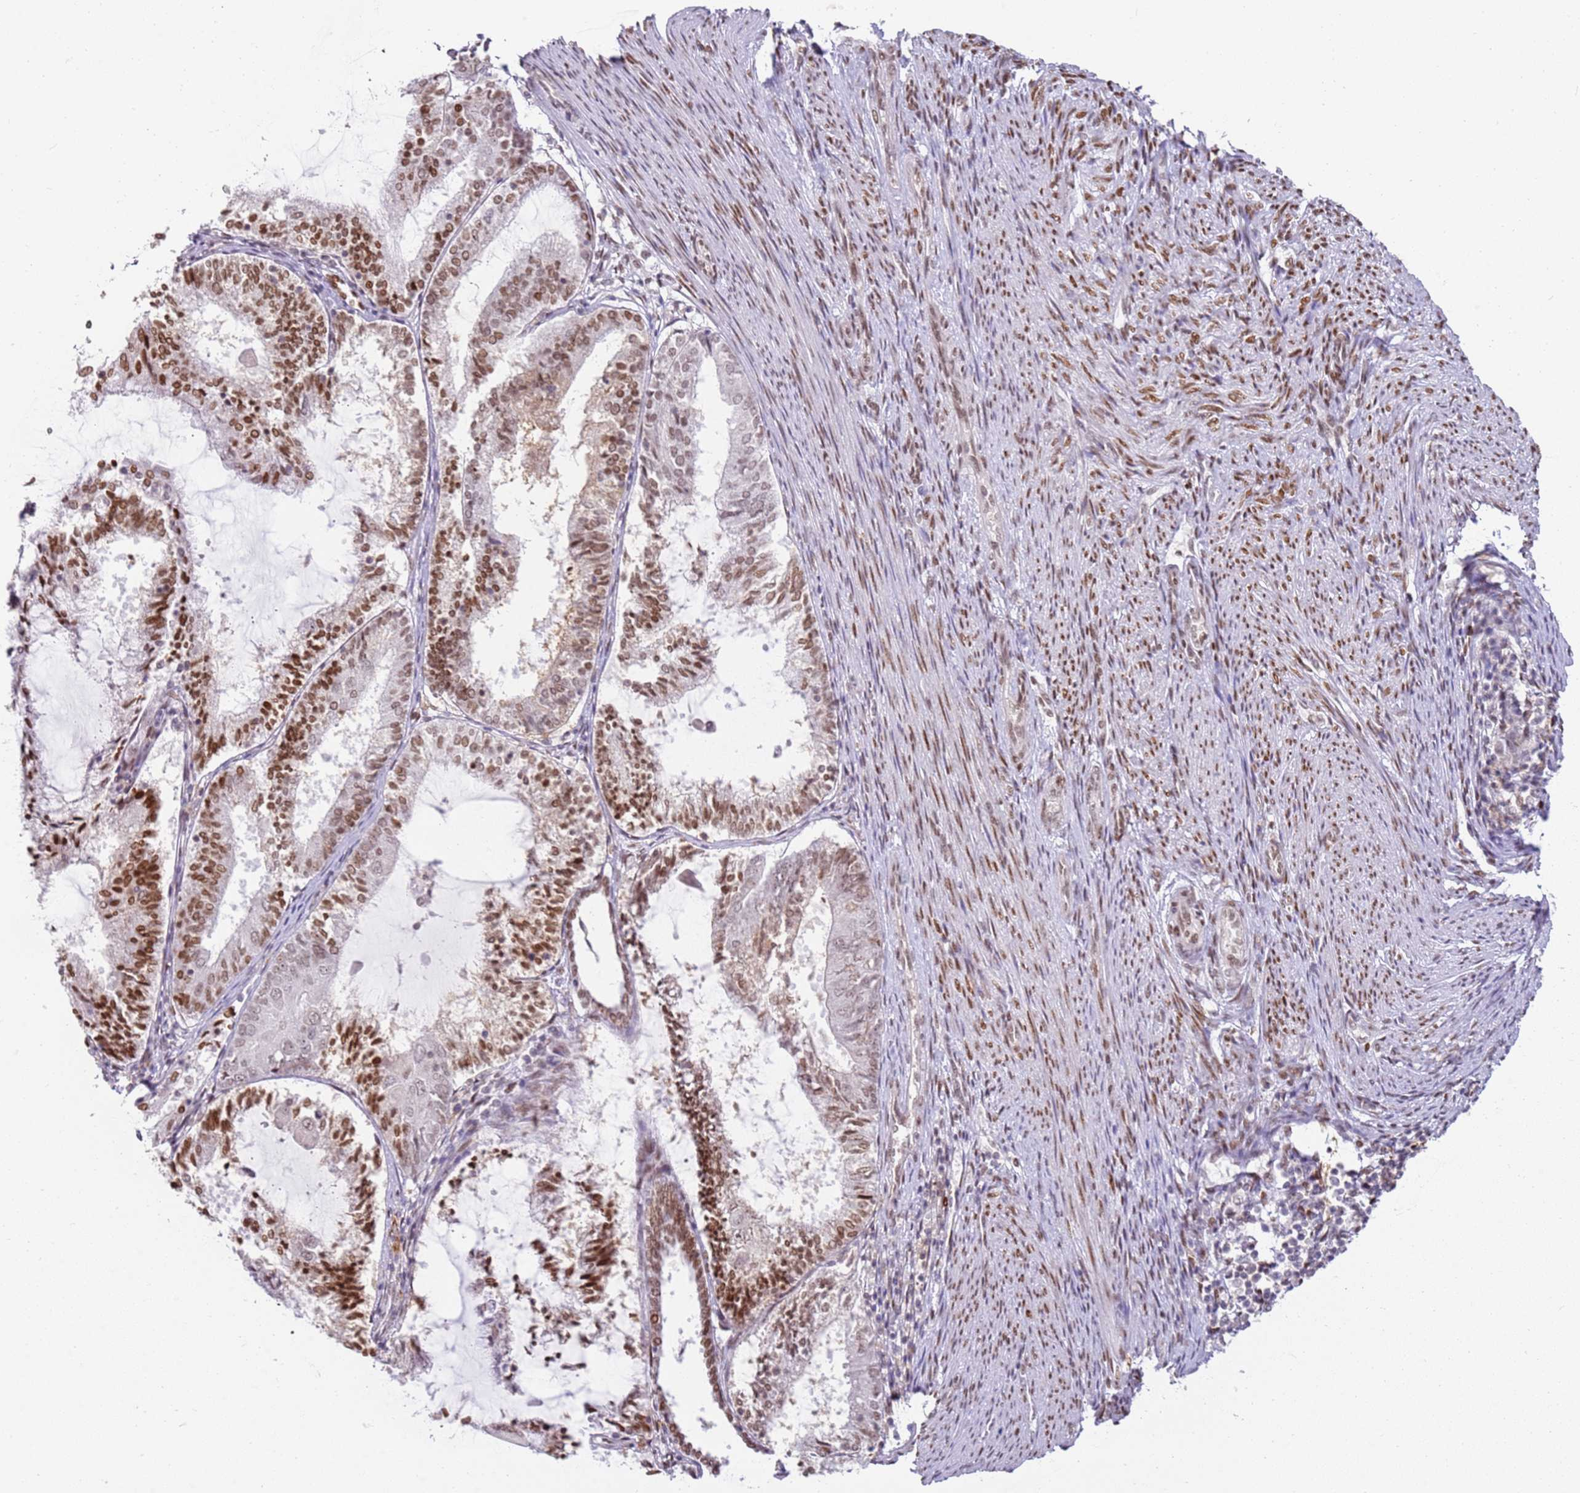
{"staining": {"intensity": "strong", "quantity": "25%-75%", "location": "nuclear"}, "tissue": "endometrial cancer", "cell_type": "Tumor cells", "image_type": "cancer", "snomed": [{"axis": "morphology", "description": "Adenocarcinoma, NOS"}, {"axis": "topography", "description": "Endometrium"}], "caption": "This micrograph reveals IHC staining of adenocarcinoma (endometrial), with high strong nuclear staining in approximately 25%-75% of tumor cells.", "gene": "PHC2", "patient": {"sex": "female", "age": 81}}